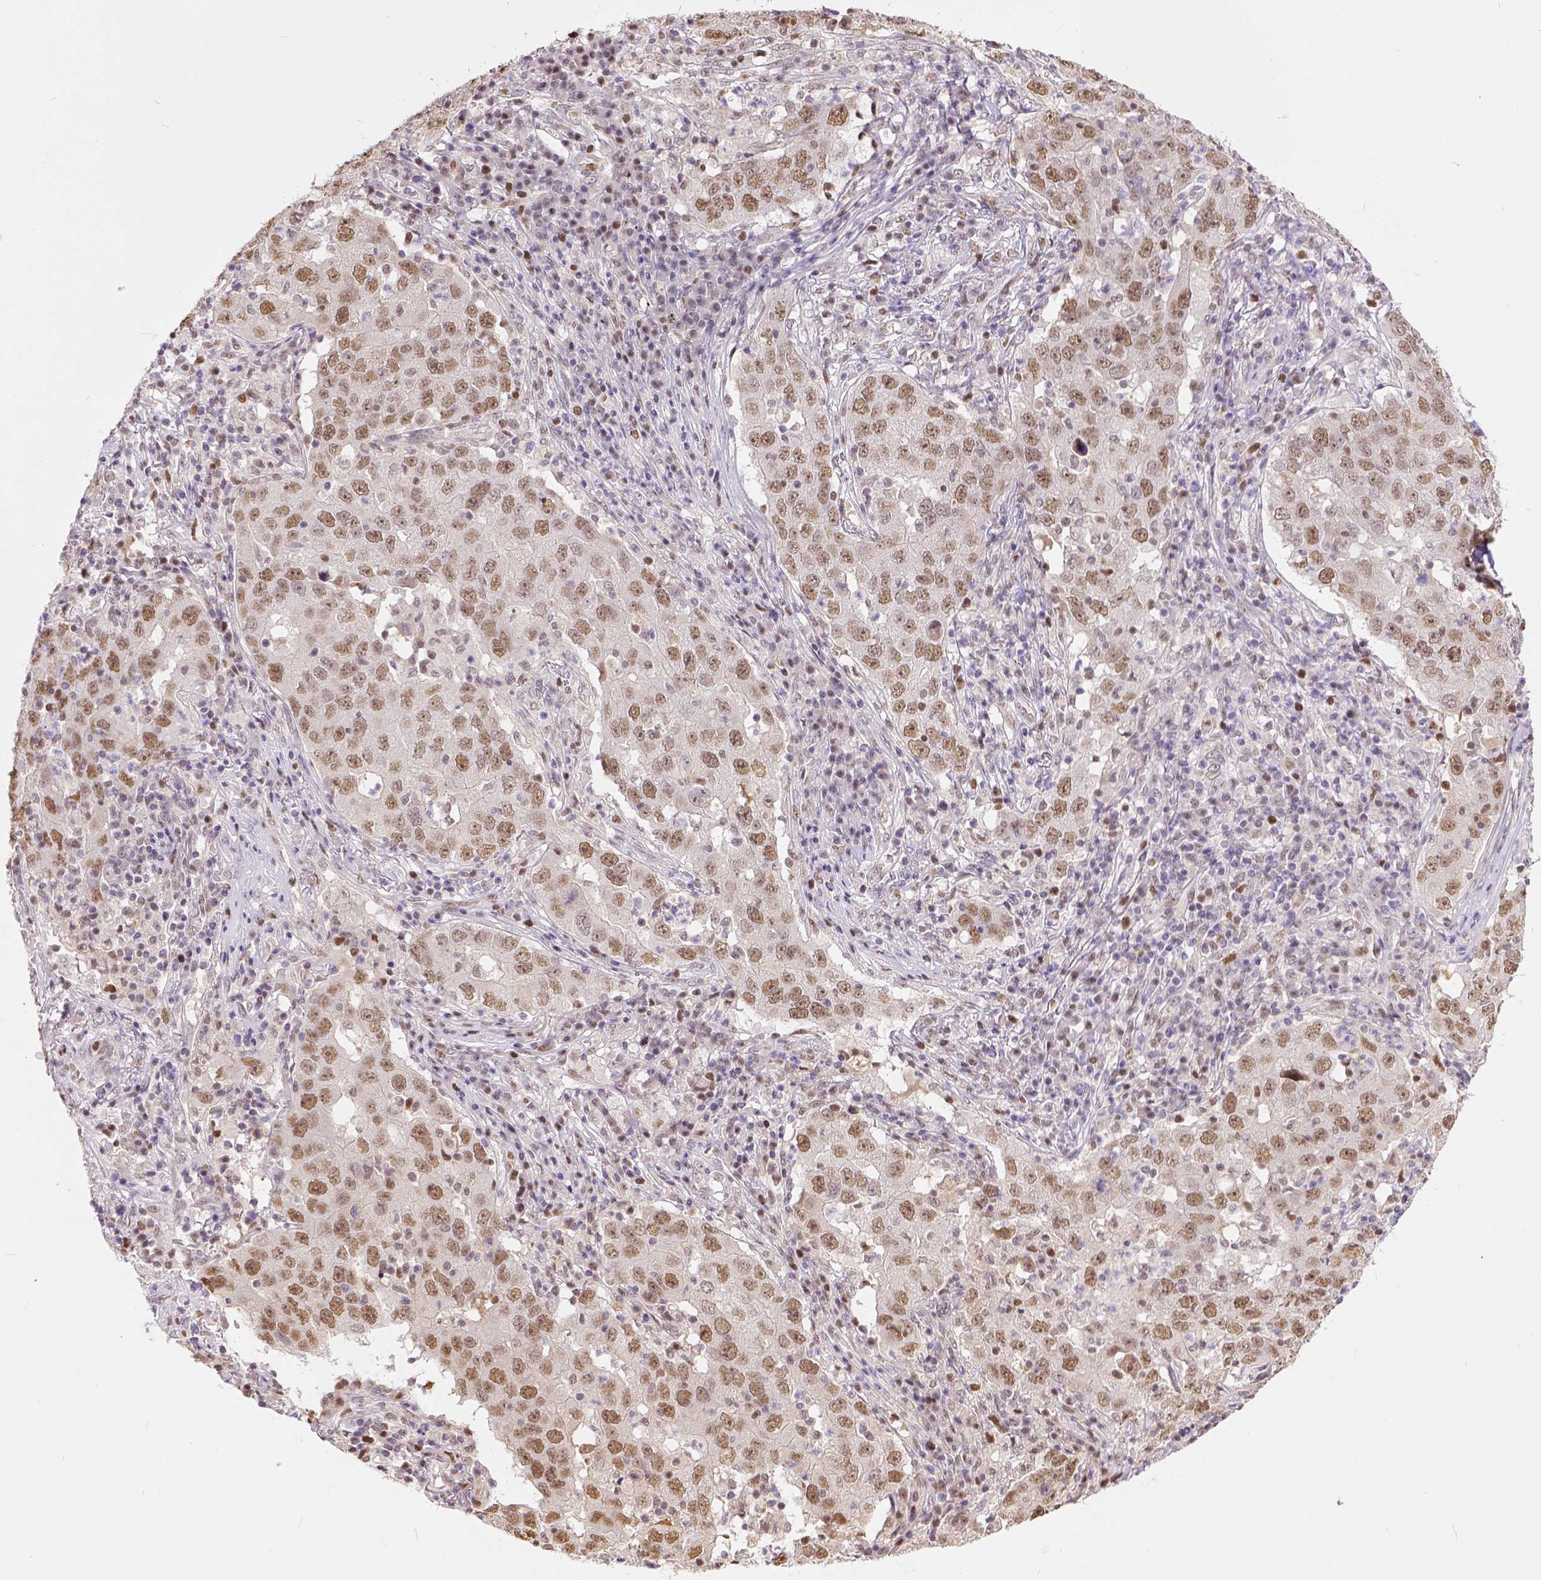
{"staining": {"intensity": "weak", "quantity": ">75%", "location": "nuclear"}, "tissue": "lung cancer", "cell_type": "Tumor cells", "image_type": "cancer", "snomed": [{"axis": "morphology", "description": "Adenocarcinoma, NOS"}, {"axis": "topography", "description": "Lung"}], "caption": "An immunohistochemistry micrograph of neoplastic tissue is shown. Protein staining in brown labels weak nuclear positivity in lung cancer within tumor cells. (Brightfield microscopy of DAB IHC at high magnification).", "gene": "ERCC1", "patient": {"sex": "male", "age": 73}}